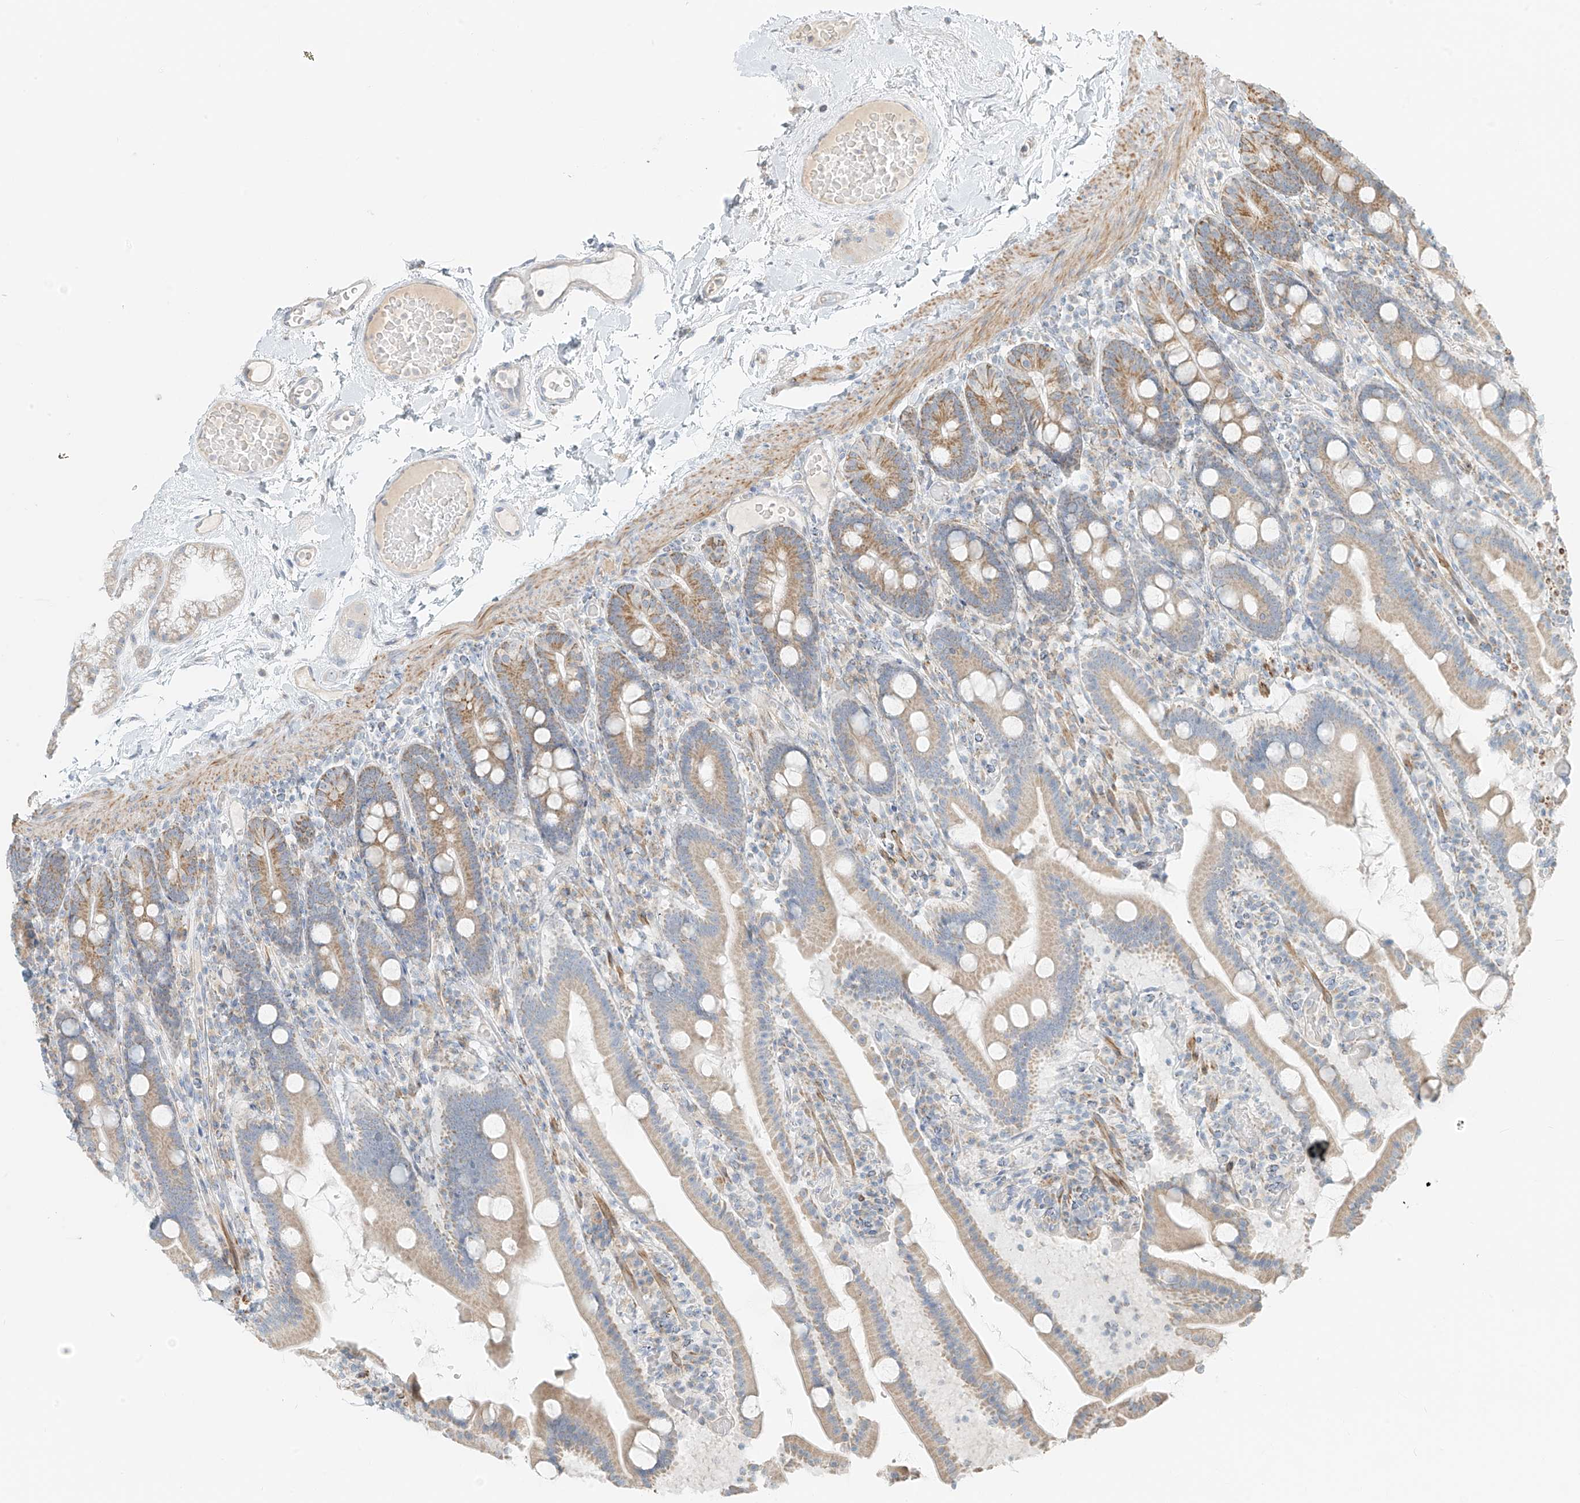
{"staining": {"intensity": "moderate", "quantity": ">75%", "location": "cytoplasmic/membranous"}, "tissue": "duodenum", "cell_type": "Glandular cells", "image_type": "normal", "snomed": [{"axis": "morphology", "description": "Normal tissue, NOS"}, {"axis": "topography", "description": "Duodenum"}], "caption": "Approximately >75% of glandular cells in benign duodenum reveal moderate cytoplasmic/membranous protein positivity as visualized by brown immunohistochemical staining.", "gene": "UST", "patient": {"sex": "male", "age": 55}}